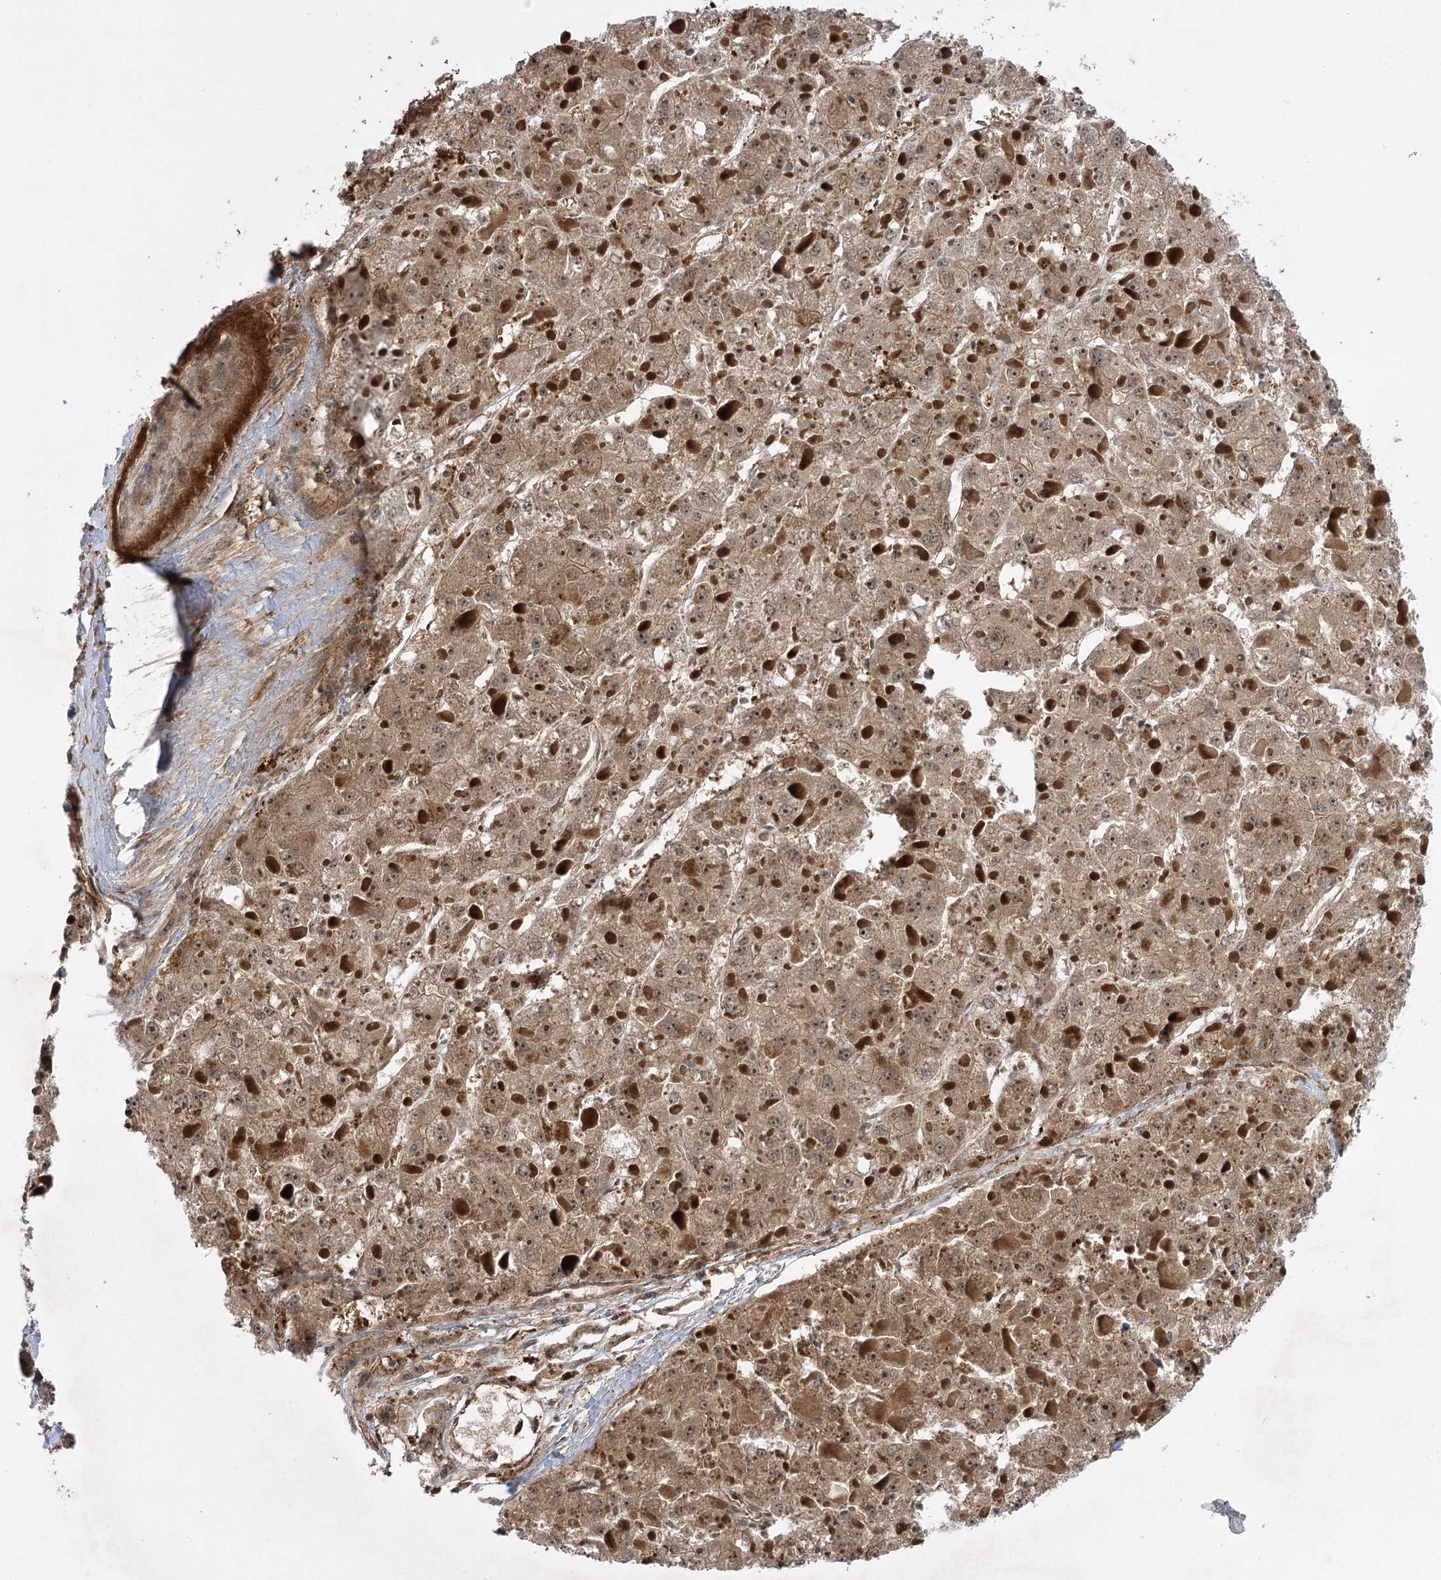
{"staining": {"intensity": "moderate", "quantity": ">75%", "location": "cytoplasmic/membranous"}, "tissue": "liver cancer", "cell_type": "Tumor cells", "image_type": "cancer", "snomed": [{"axis": "morphology", "description": "Carcinoma, Hepatocellular, NOS"}, {"axis": "topography", "description": "Liver"}], "caption": "Immunohistochemical staining of liver hepatocellular carcinoma shows medium levels of moderate cytoplasmic/membranous staining in about >75% of tumor cells. (DAB IHC, brown staining for protein, blue staining for nuclei).", "gene": "KCNN2", "patient": {"sex": "female", "age": 73}}